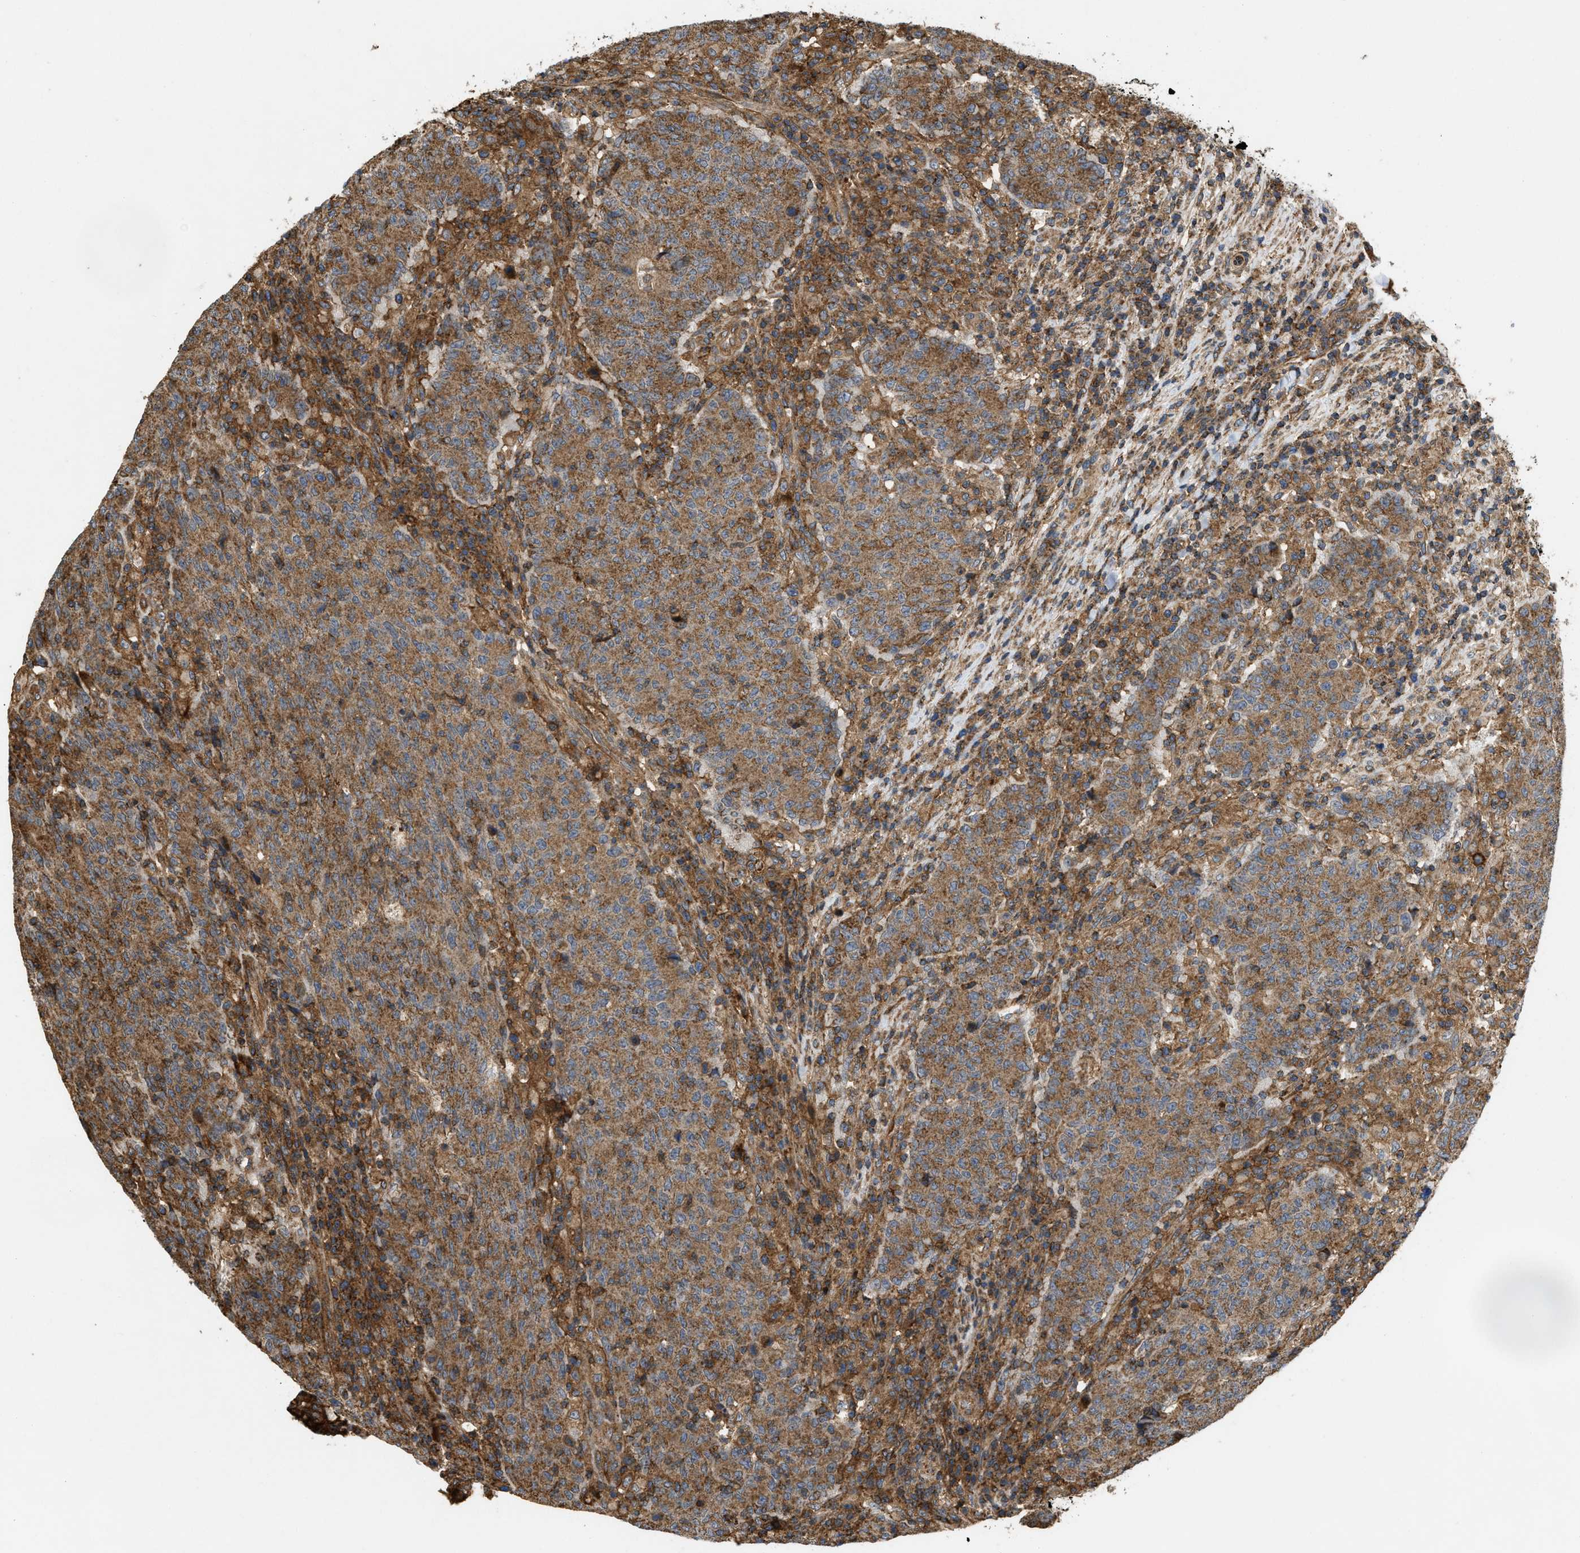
{"staining": {"intensity": "moderate", "quantity": ">75%", "location": "cytoplasmic/membranous"}, "tissue": "colorectal cancer", "cell_type": "Tumor cells", "image_type": "cancer", "snomed": [{"axis": "morphology", "description": "Adenocarcinoma, NOS"}, {"axis": "topography", "description": "Colon"}], "caption": "Immunohistochemistry photomicrograph of human colorectal cancer stained for a protein (brown), which reveals medium levels of moderate cytoplasmic/membranous positivity in about >75% of tumor cells.", "gene": "GNB4", "patient": {"sex": "female", "age": 75}}